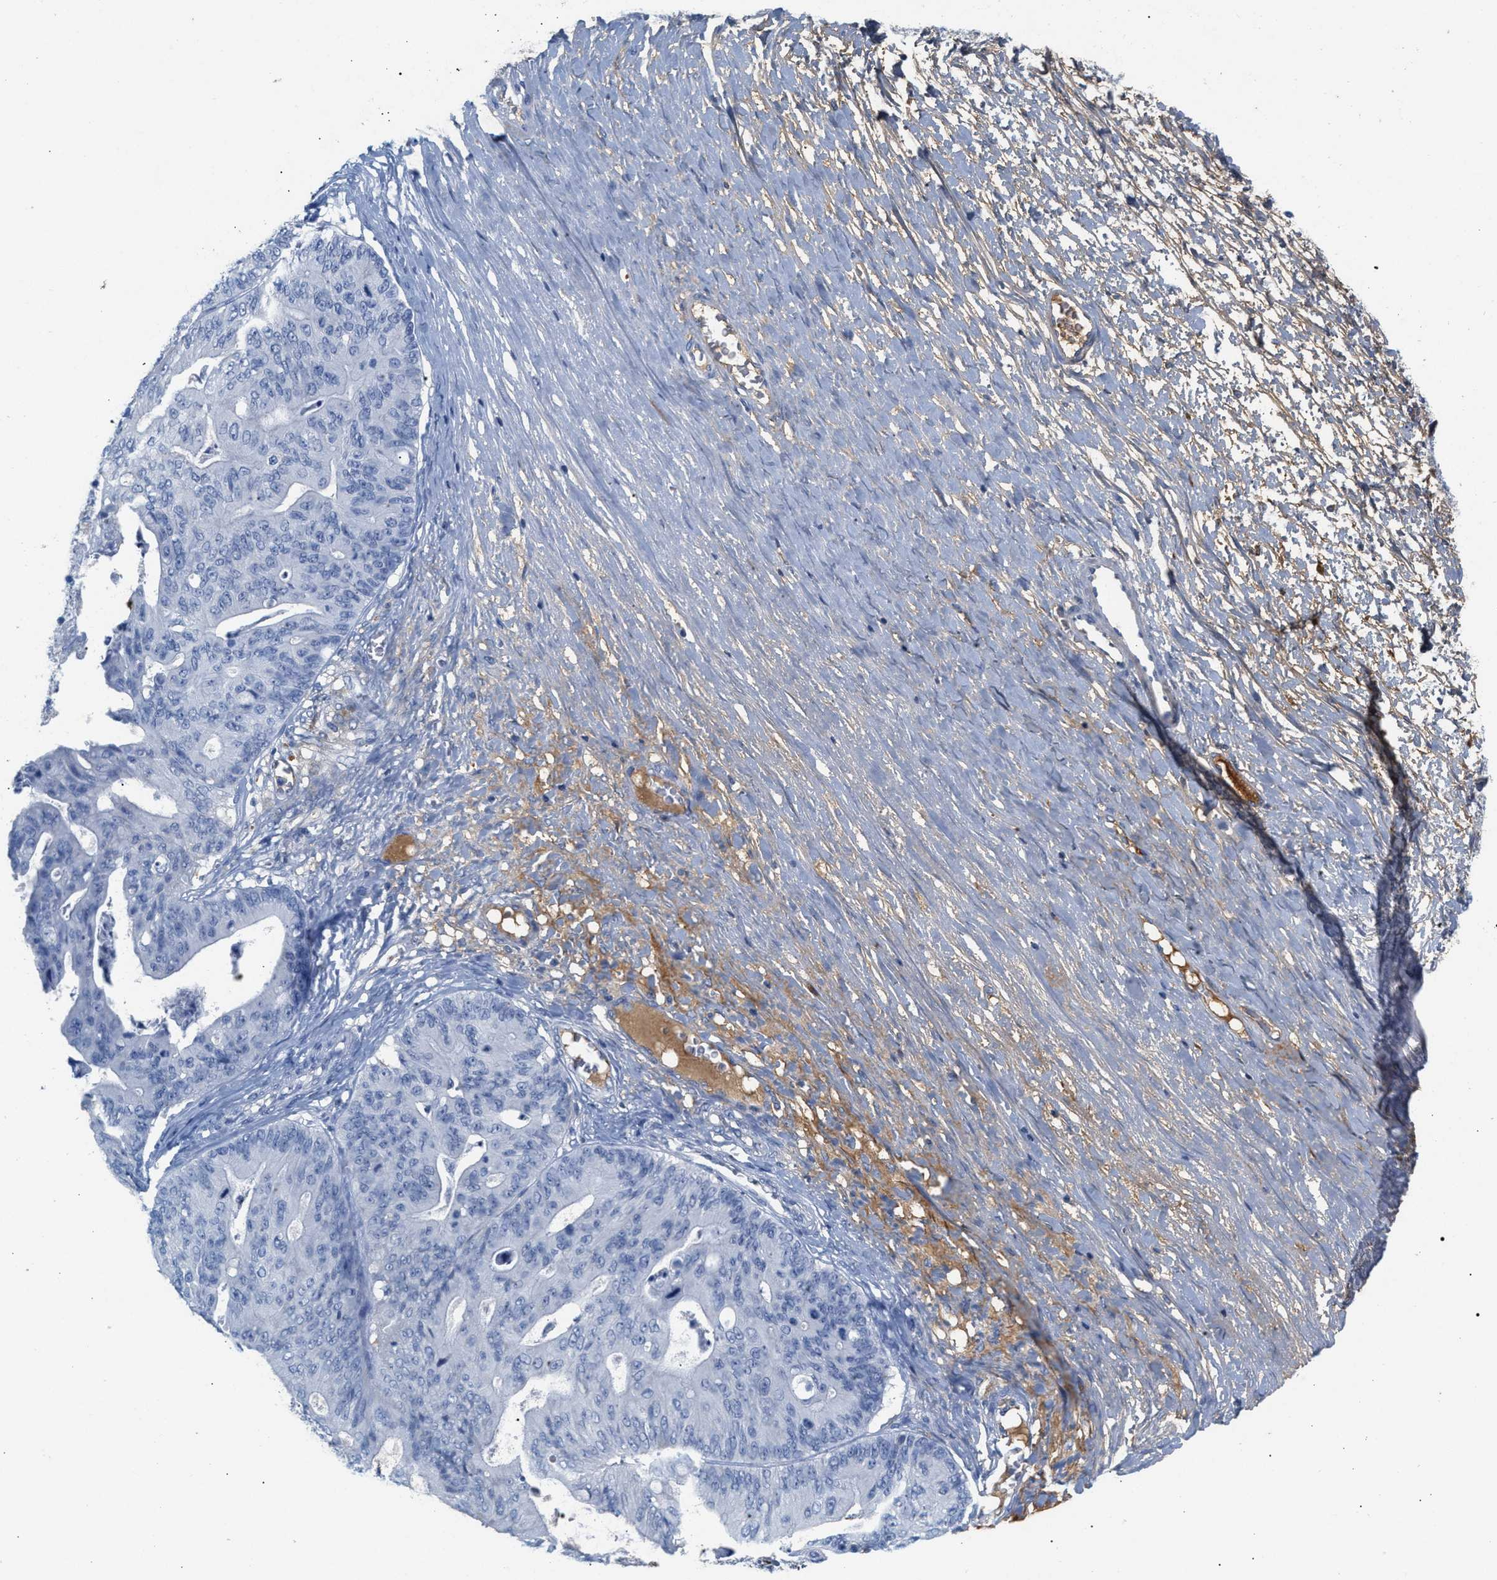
{"staining": {"intensity": "negative", "quantity": "none", "location": "none"}, "tissue": "ovarian cancer", "cell_type": "Tumor cells", "image_type": "cancer", "snomed": [{"axis": "morphology", "description": "Cystadenocarcinoma, mucinous, NOS"}, {"axis": "topography", "description": "Ovary"}], "caption": "Image shows no protein positivity in tumor cells of mucinous cystadenocarcinoma (ovarian) tissue. (Stains: DAB immunohistochemistry (IHC) with hematoxylin counter stain, Microscopy: brightfield microscopy at high magnification).", "gene": "APOH", "patient": {"sex": "female", "age": 37}}